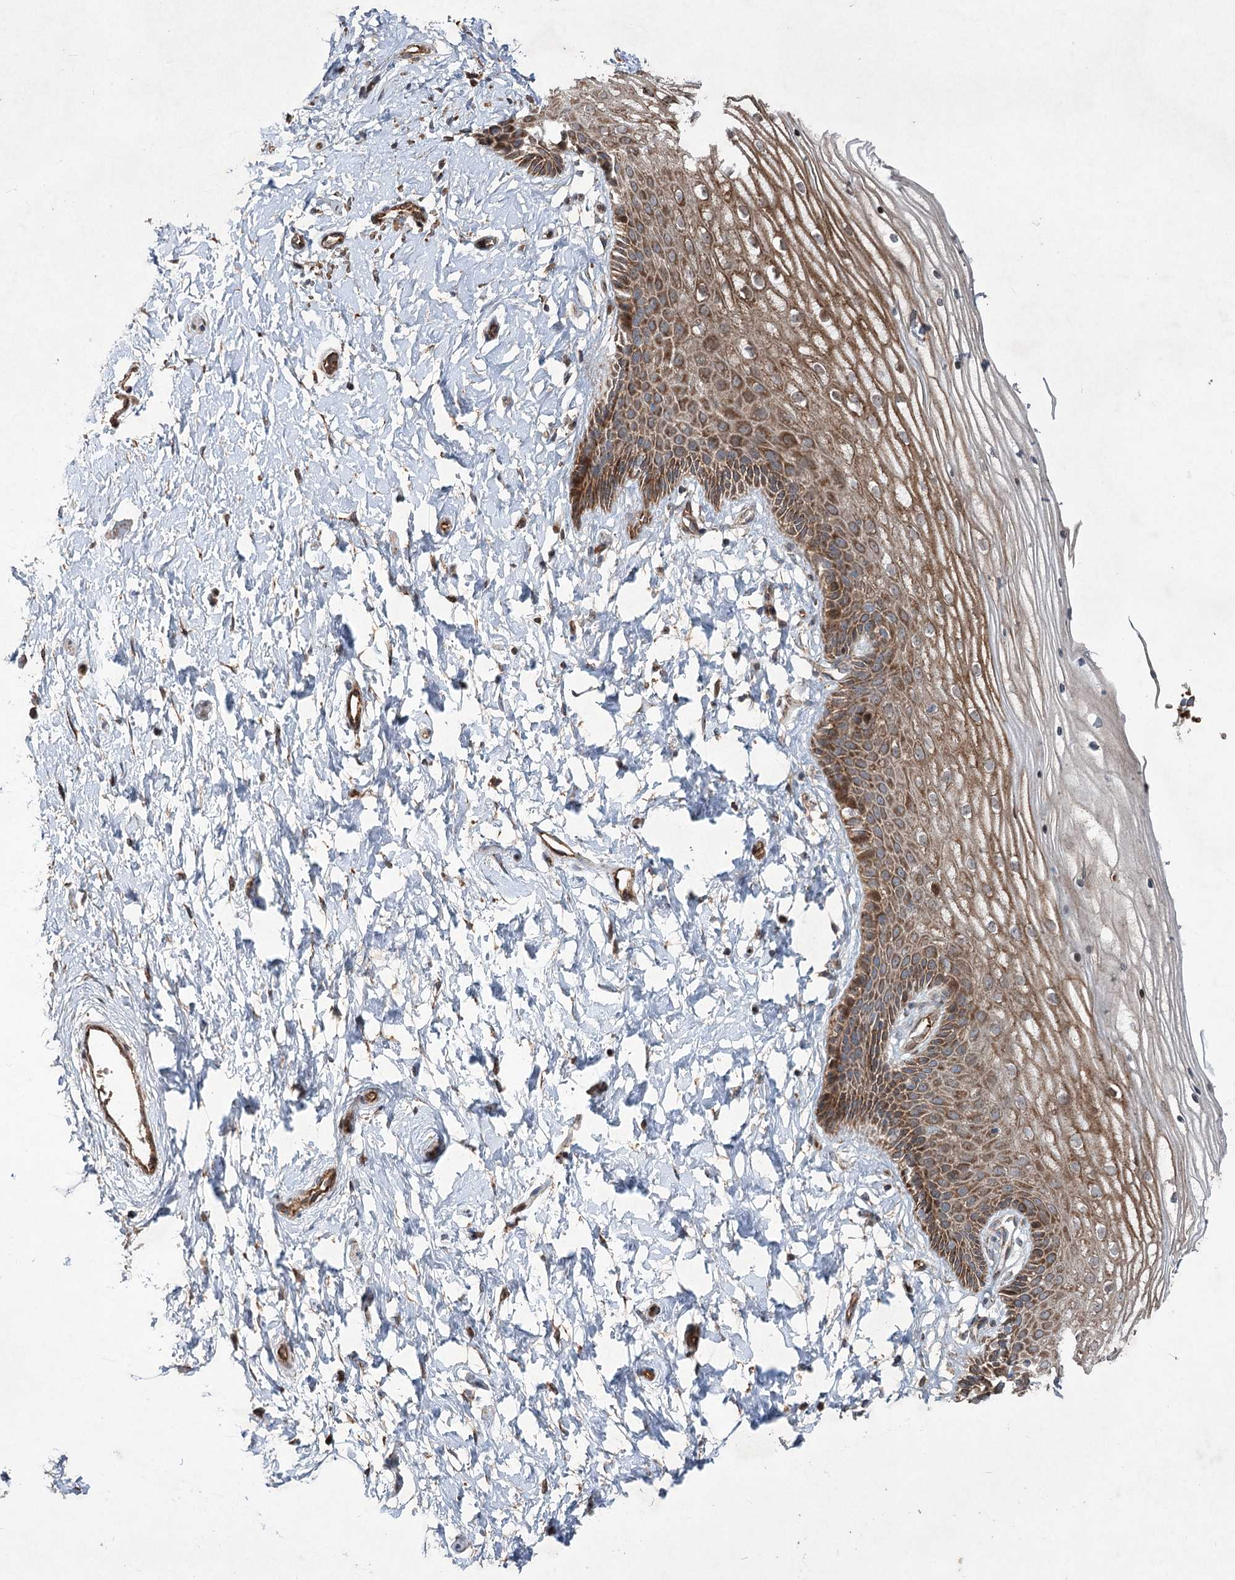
{"staining": {"intensity": "moderate", "quantity": ">75%", "location": "cytoplasmic/membranous"}, "tissue": "vagina", "cell_type": "Squamous epithelial cells", "image_type": "normal", "snomed": [{"axis": "morphology", "description": "Normal tissue, NOS"}, {"axis": "topography", "description": "Vagina"}, {"axis": "topography", "description": "Cervix"}], "caption": "This is an image of IHC staining of unremarkable vagina, which shows moderate positivity in the cytoplasmic/membranous of squamous epithelial cells.", "gene": "SERINC5", "patient": {"sex": "female", "age": 40}}